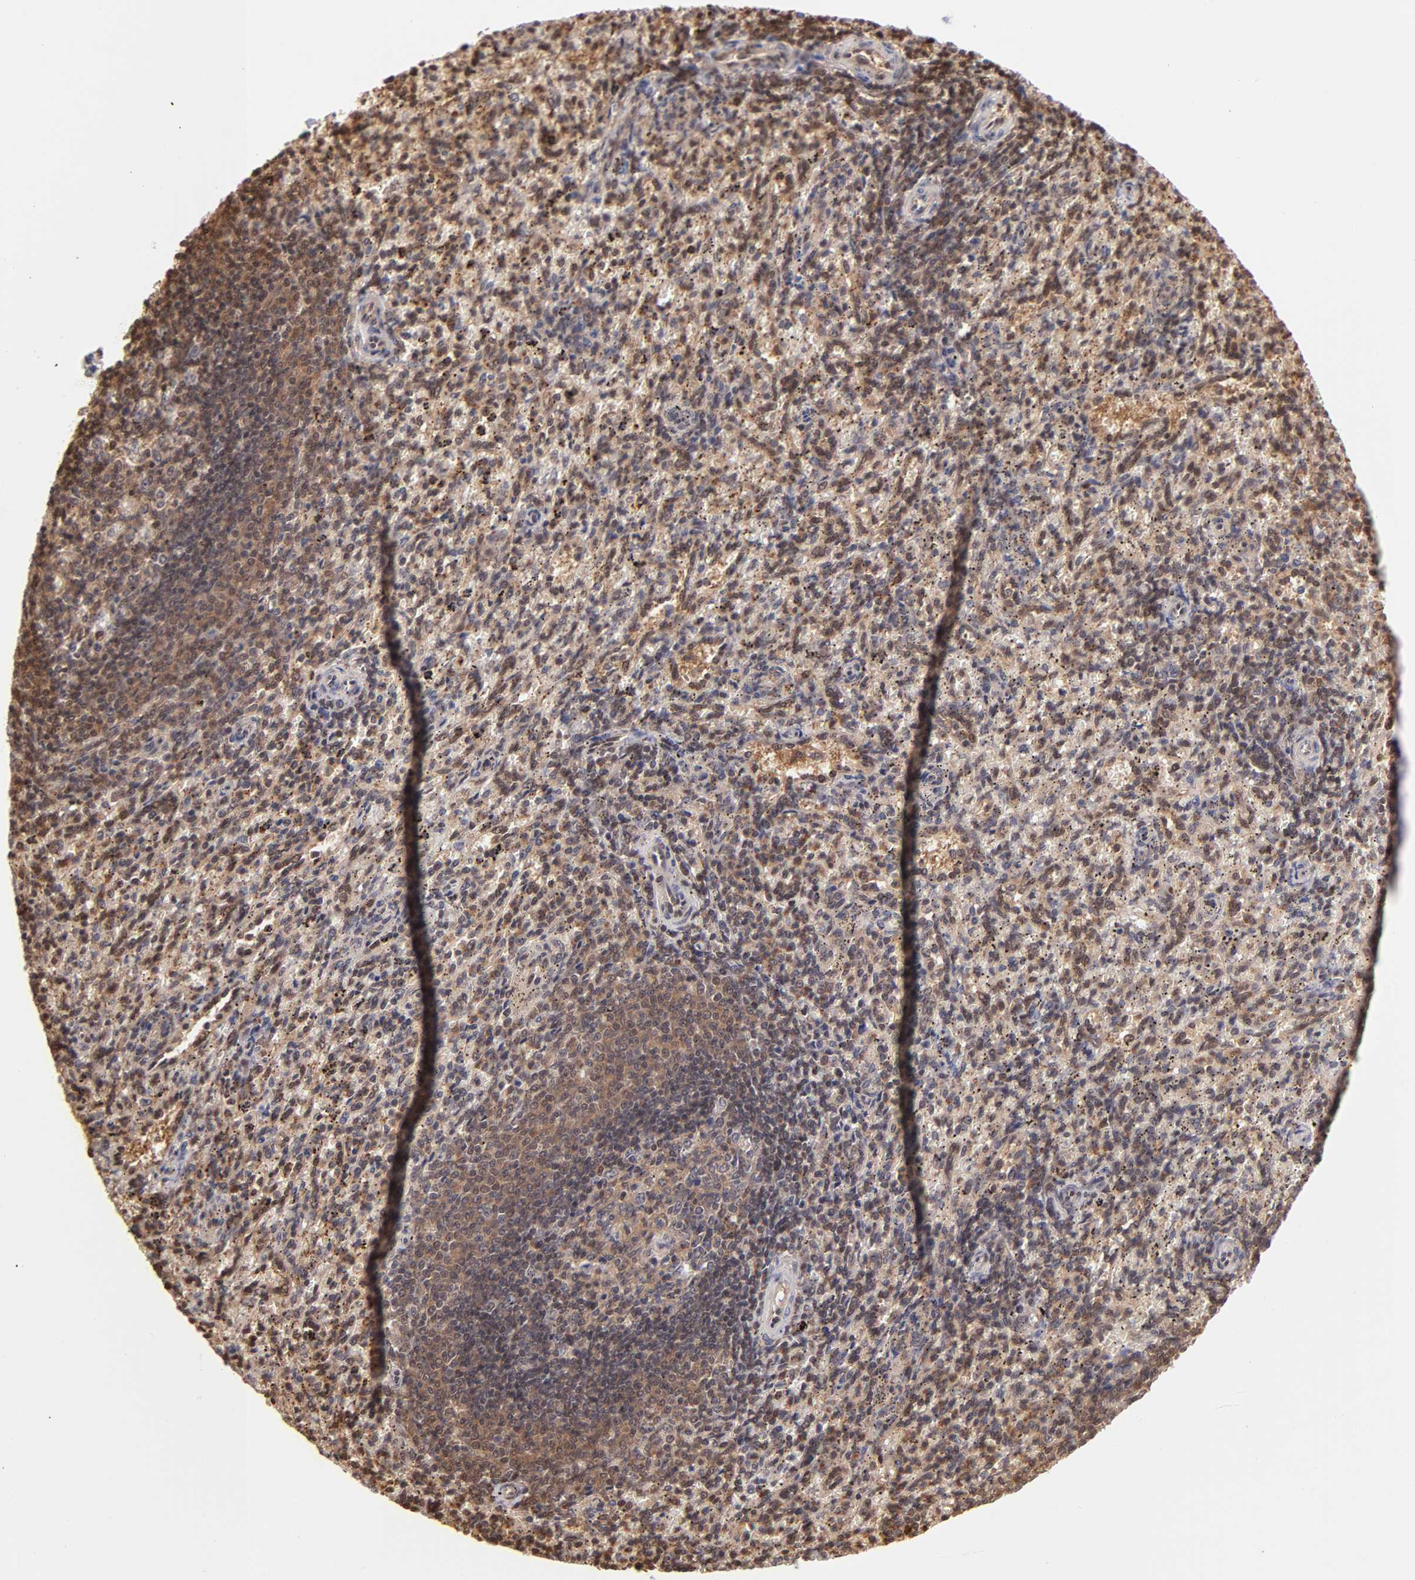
{"staining": {"intensity": "moderate", "quantity": ">75%", "location": "cytoplasmic/membranous,nuclear"}, "tissue": "spleen", "cell_type": "Cells in red pulp", "image_type": "normal", "snomed": [{"axis": "morphology", "description": "Normal tissue, NOS"}, {"axis": "topography", "description": "Spleen"}], "caption": "Protein expression analysis of benign human spleen reveals moderate cytoplasmic/membranous,nuclear expression in about >75% of cells in red pulp.", "gene": "YWHAB", "patient": {"sex": "female", "age": 10}}